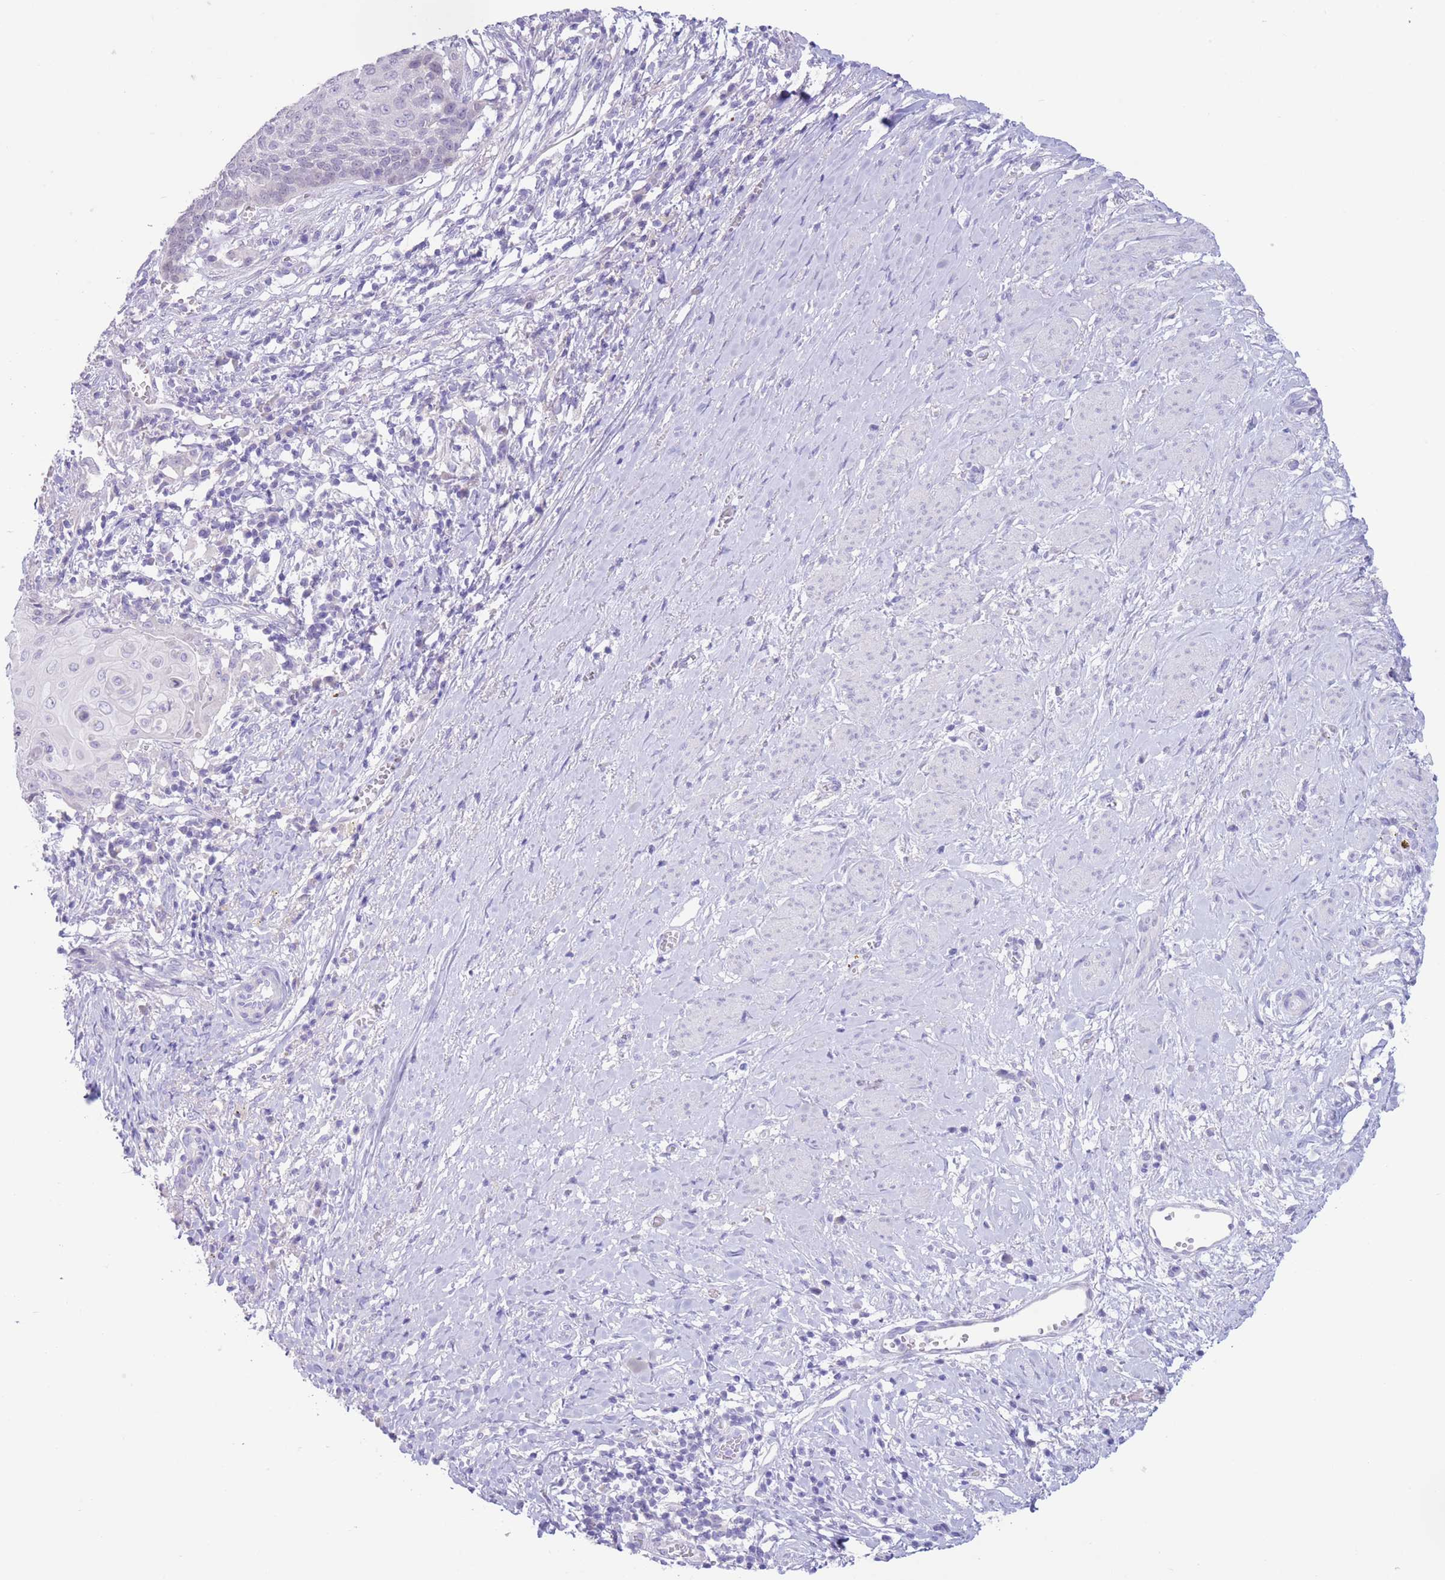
{"staining": {"intensity": "negative", "quantity": "none", "location": "none"}, "tissue": "cervical cancer", "cell_type": "Tumor cells", "image_type": "cancer", "snomed": [{"axis": "morphology", "description": "Squamous cell carcinoma, NOS"}, {"axis": "topography", "description": "Cervix"}], "caption": "This is a histopathology image of immunohistochemistry (IHC) staining of cervical cancer (squamous cell carcinoma), which shows no positivity in tumor cells.", "gene": "FAH", "patient": {"sex": "female", "age": 39}}